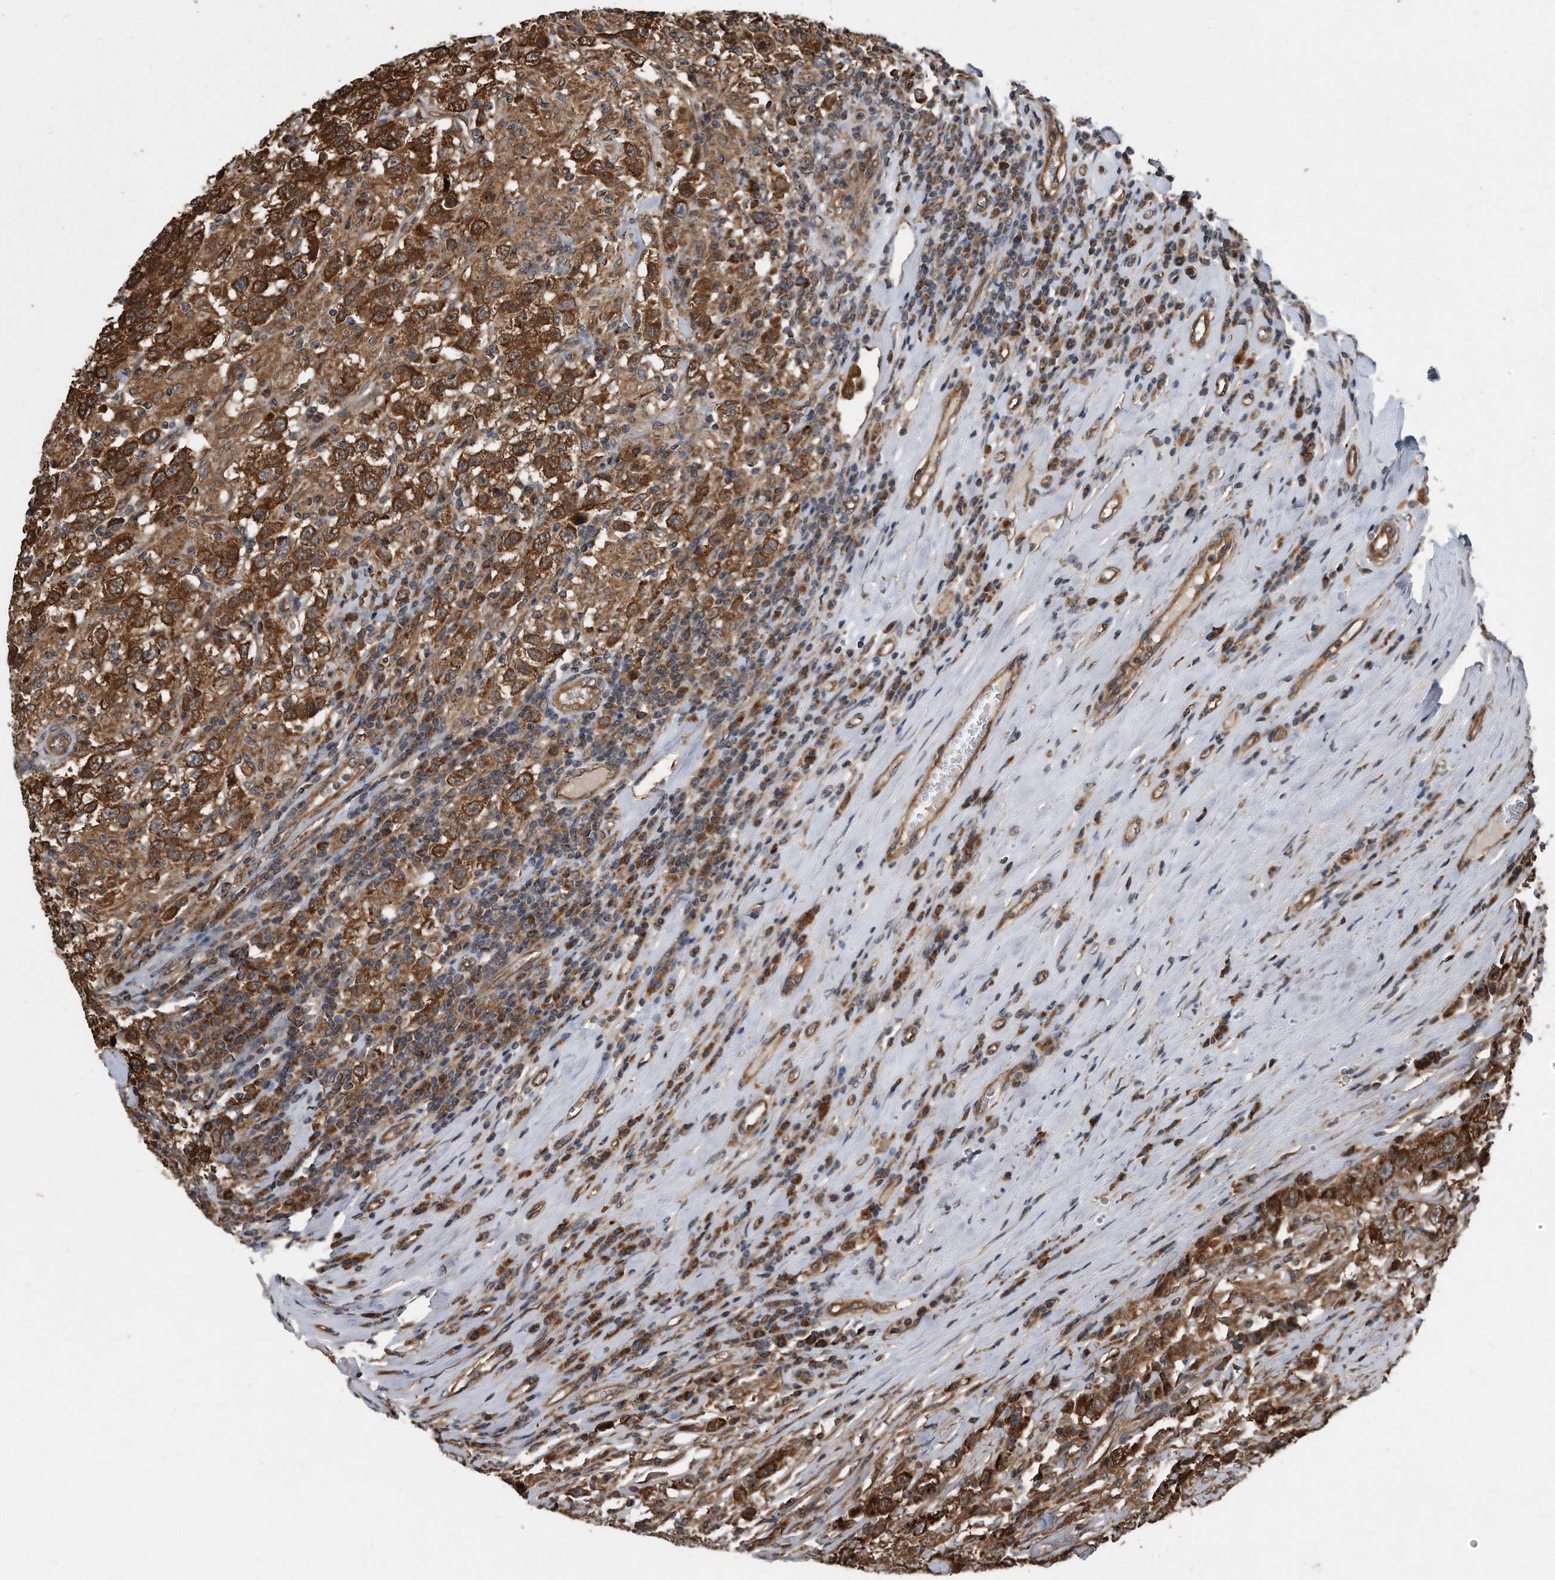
{"staining": {"intensity": "strong", "quantity": ">75%", "location": "cytoplasmic/membranous"}, "tissue": "testis cancer", "cell_type": "Tumor cells", "image_type": "cancer", "snomed": [{"axis": "morphology", "description": "Seminoma, NOS"}, {"axis": "topography", "description": "Testis"}], "caption": "Testis cancer was stained to show a protein in brown. There is high levels of strong cytoplasmic/membranous staining in about >75% of tumor cells.", "gene": "FAM136A", "patient": {"sex": "male", "age": 41}}